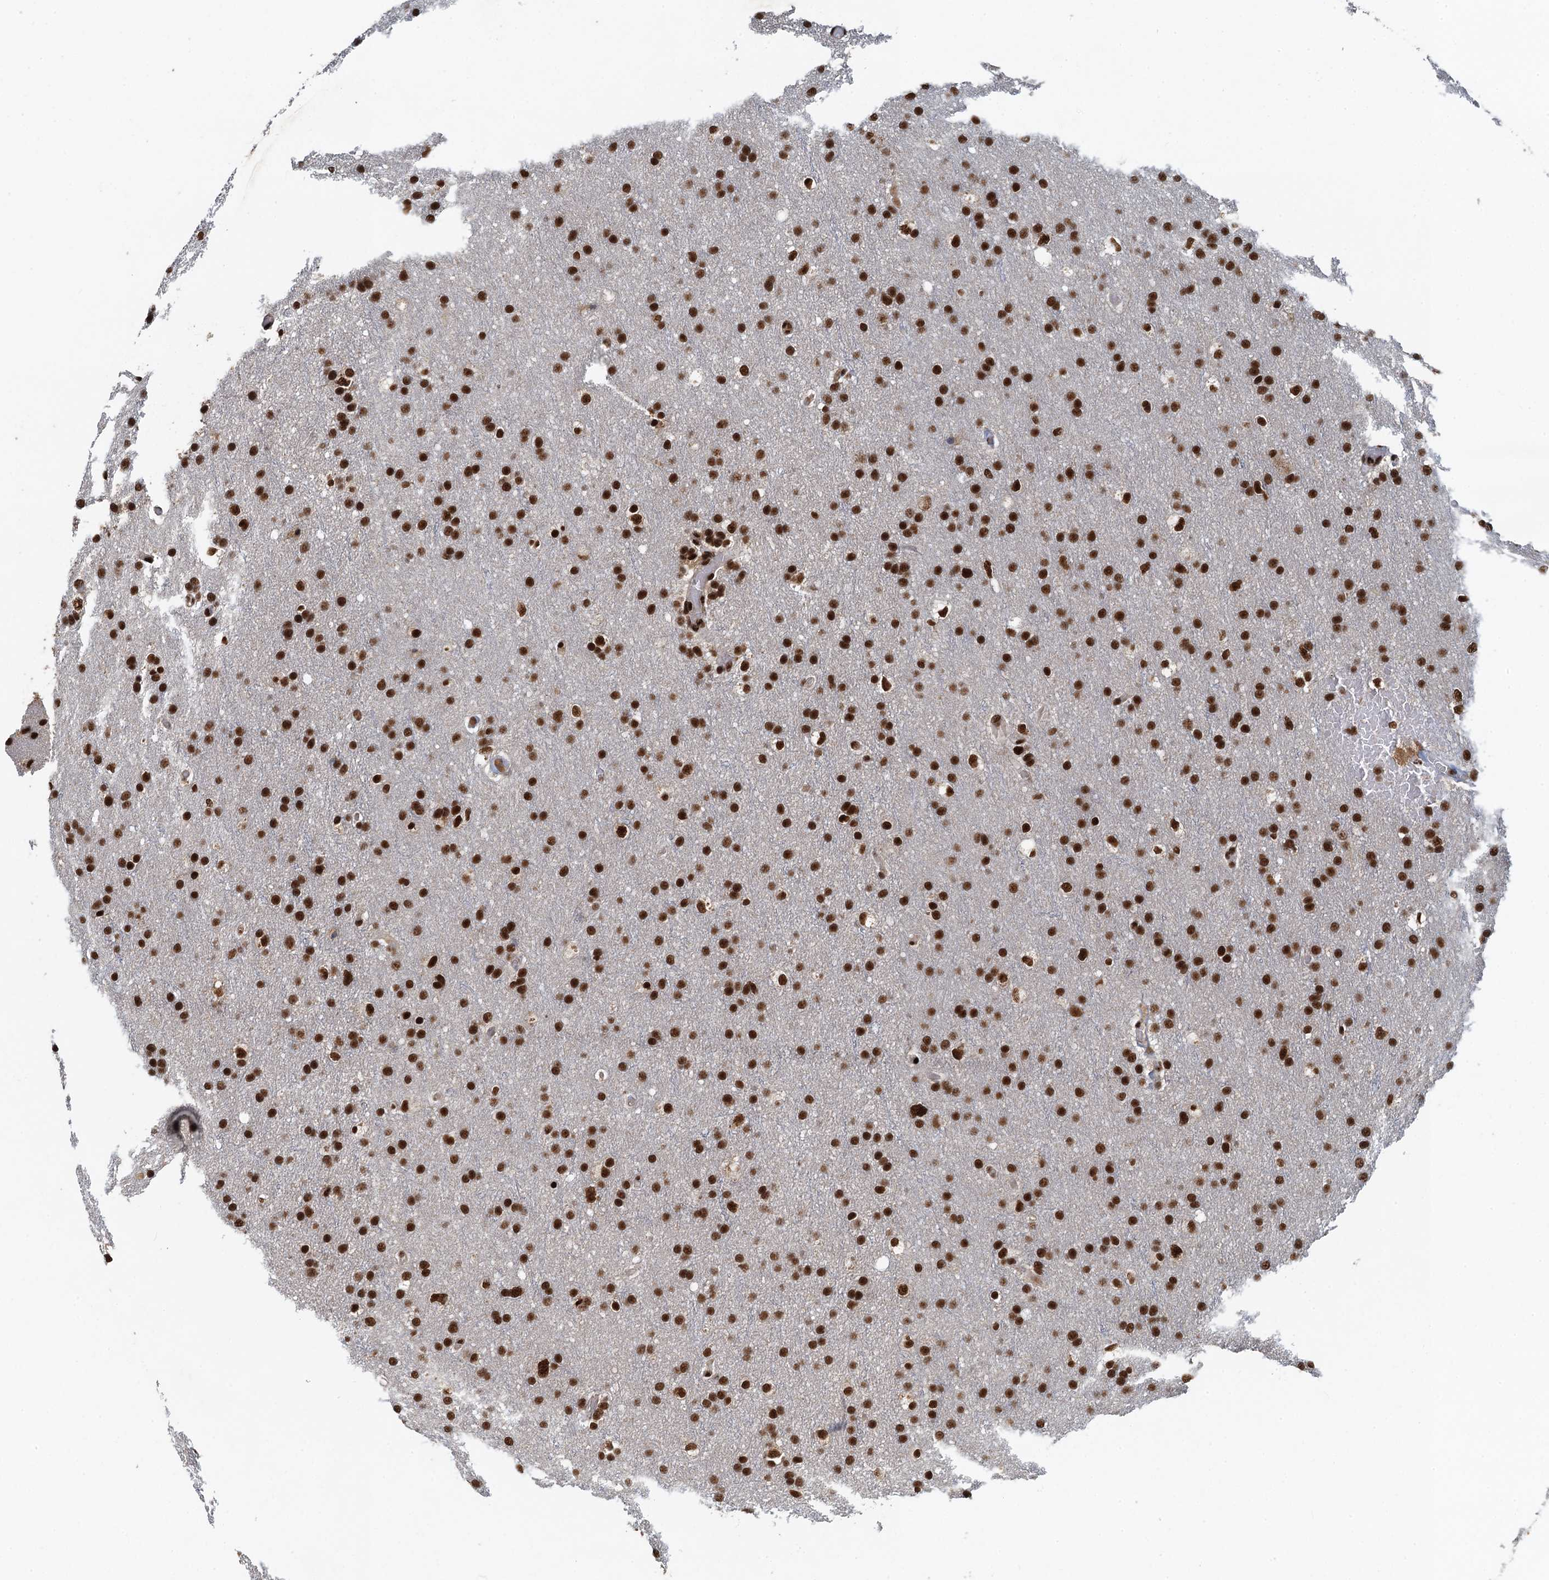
{"staining": {"intensity": "strong", "quantity": ">75%", "location": "nuclear"}, "tissue": "glioma", "cell_type": "Tumor cells", "image_type": "cancer", "snomed": [{"axis": "morphology", "description": "Glioma, malignant, High grade"}, {"axis": "topography", "description": "Cerebral cortex"}], "caption": "High-grade glioma (malignant) stained with DAB (3,3'-diaminobenzidine) immunohistochemistry shows high levels of strong nuclear positivity in approximately >75% of tumor cells. (IHC, brightfield microscopy, high magnification).", "gene": "ZC3H18", "patient": {"sex": "female", "age": 36}}